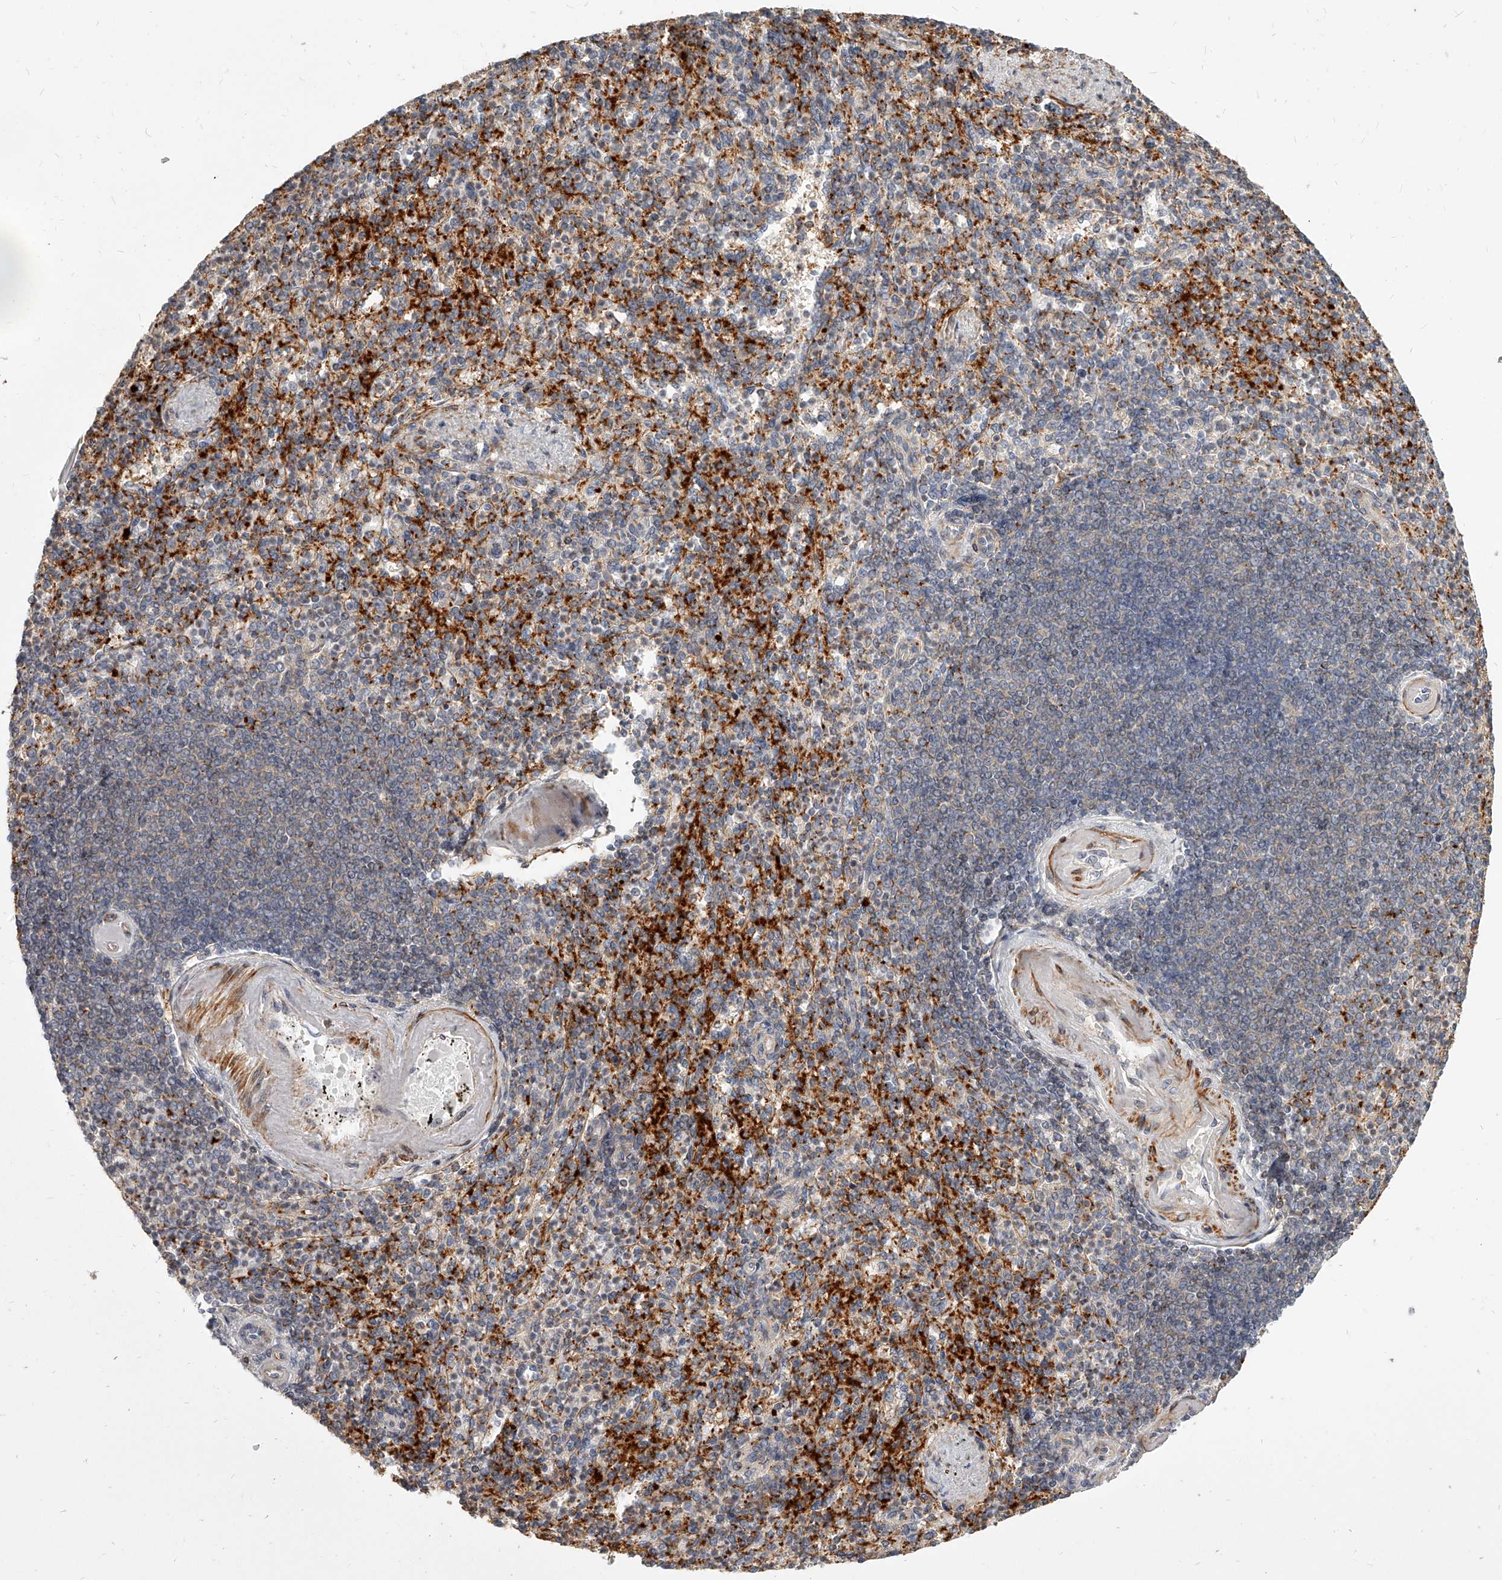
{"staining": {"intensity": "weak", "quantity": "<25%", "location": "cytoplasmic/membranous"}, "tissue": "spleen", "cell_type": "Cells in red pulp", "image_type": "normal", "snomed": [{"axis": "morphology", "description": "Normal tissue, NOS"}, {"axis": "topography", "description": "Spleen"}], "caption": "Cells in red pulp show no significant protein expression in benign spleen. (DAB immunohistochemistry with hematoxylin counter stain).", "gene": "SLC37A1", "patient": {"sex": "female", "age": 74}}